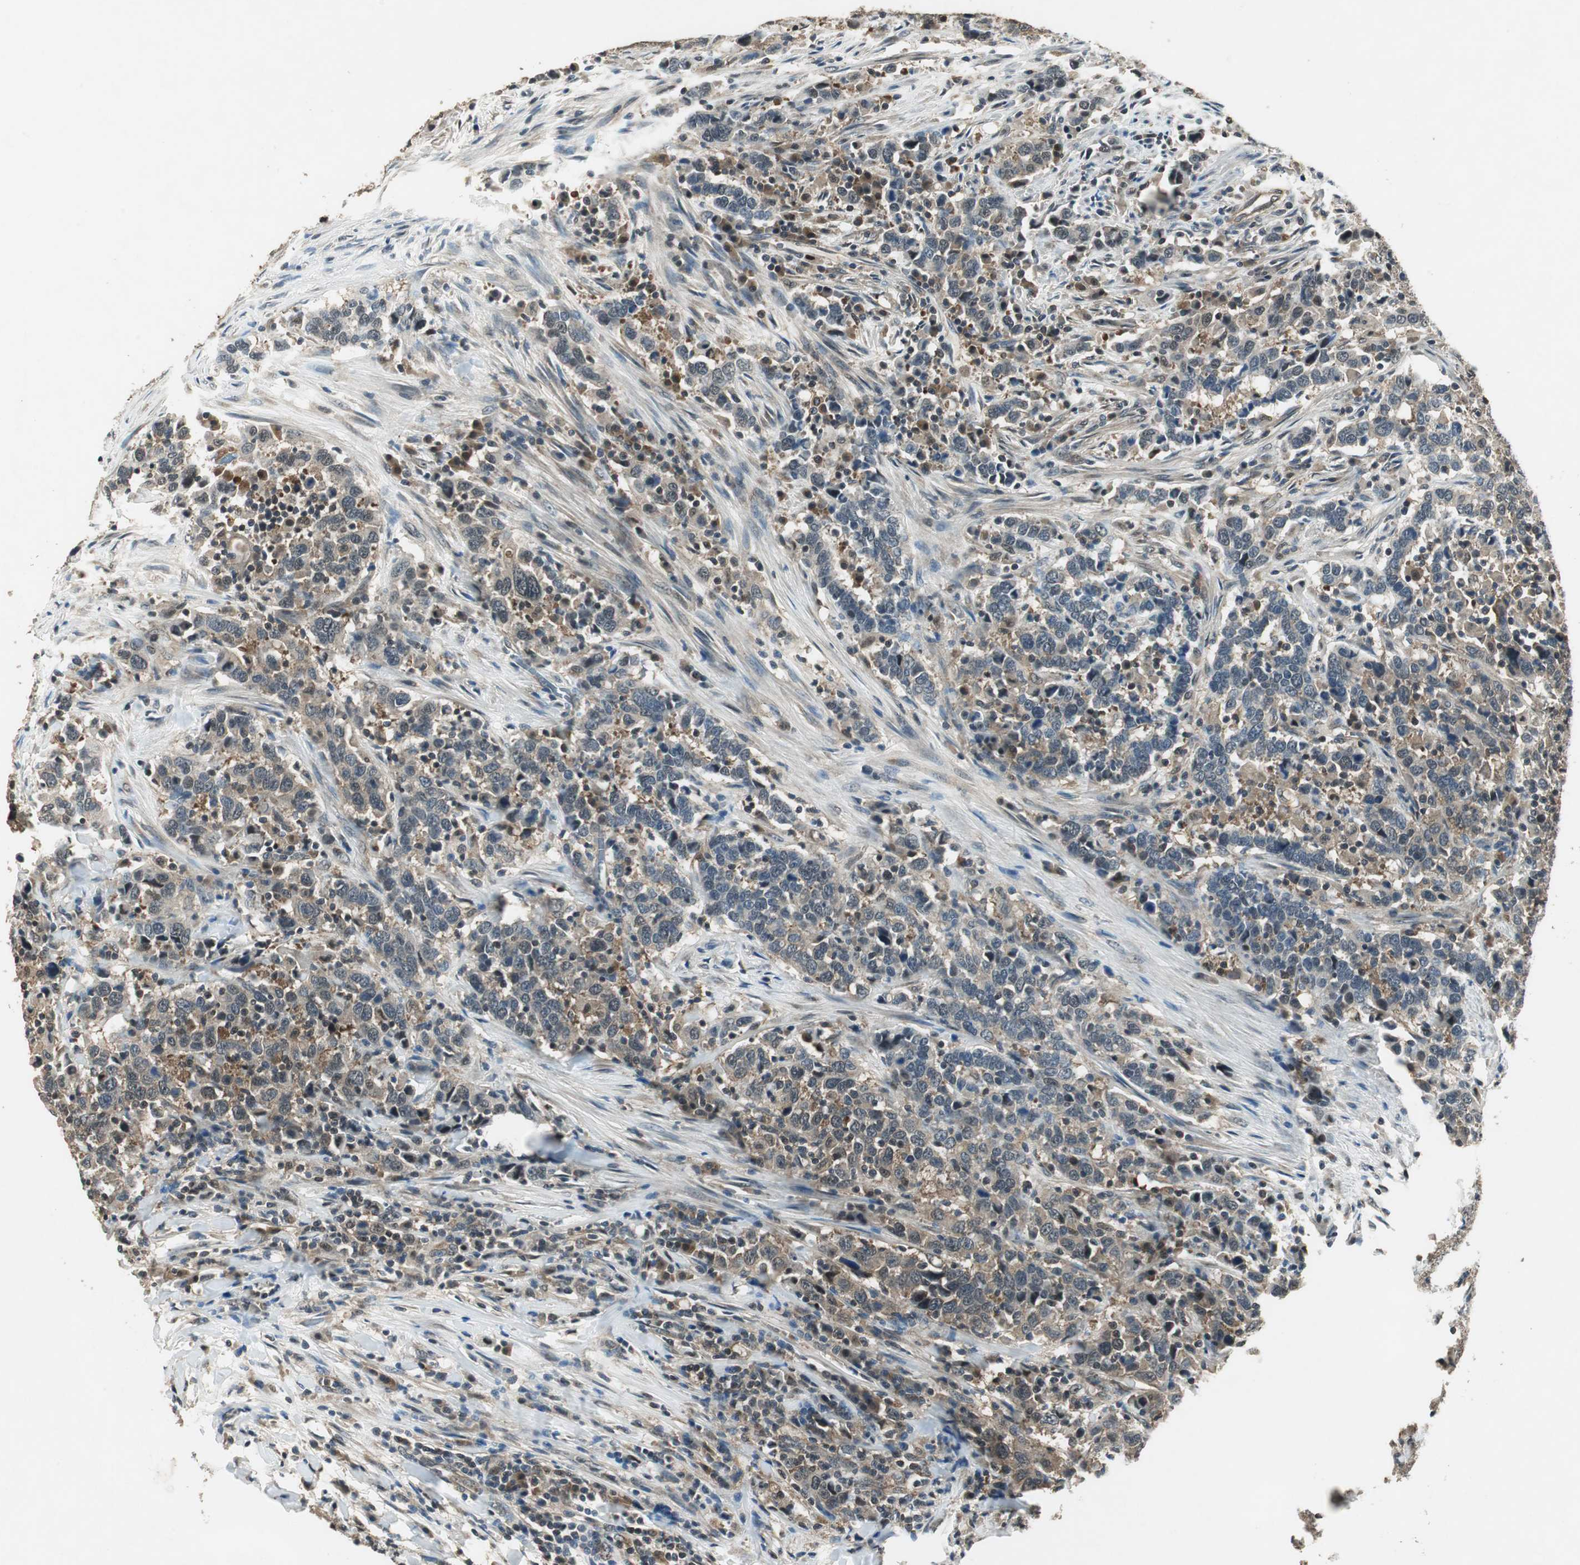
{"staining": {"intensity": "weak", "quantity": ">75%", "location": "cytoplasmic/membranous"}, "tissue": "urothelial cancer", "cell_type": "Tumor cells", "image_type": "cancer", "snomed": [{"axis": "morphology", "description": "Urothelial carcinoma, High grade"}, {"axis": "topography", "description": "Urinary bladder"}], "caption": "Protein expression analysis of human urothelial carcinoma (high-grade) reveals weak cytoplasmic/membranous staining in about >75% of tumor cells.", "gene": "PSMB4", "patient": {"sex": "male", "age": 61}}